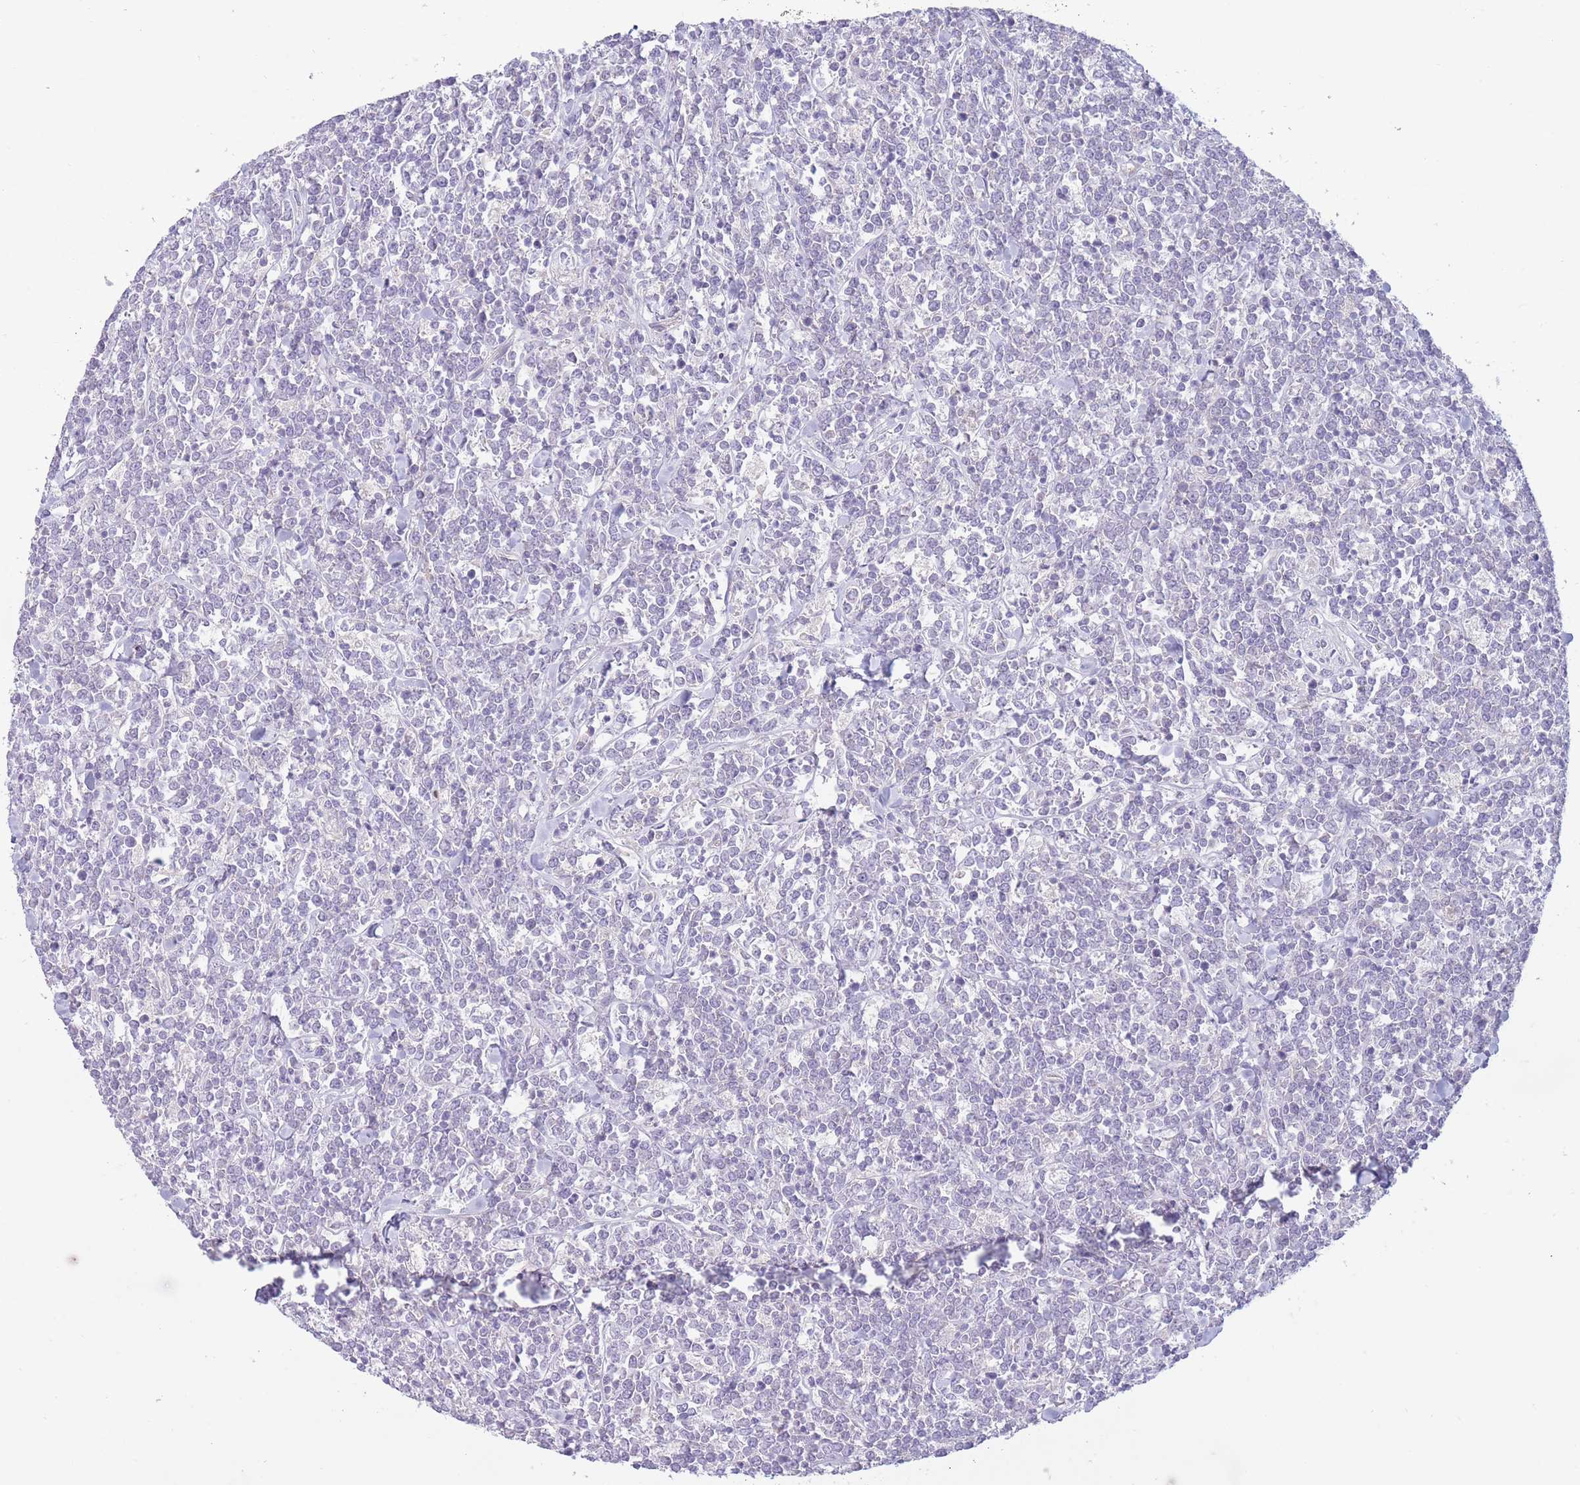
{"staining": {"intensity": "negative", "quantity": "none", "location": "none"}, "tissue": "lymphoma", "cell_type": "Tumor cells", "image_type": "cancer", "snomed": [{"axis": "morphology", "description": "Malignant lymphoma, non-Hodgkin's type, High grade"}, {"axis": "topography", "description": "Small intestine"}], "caption": "High magnification brightfield microscopy of high-grade malignant lymphoma, non-Hodgkin's type stained with DAB (brown) and counterstained with hematoxylin (blue): tumor cells show no significant staining. (DAB (3,3'-diaminobenzidine) immunohistochemistry visualized using brightfield microscopy, high magnification).", "gene": "PNPLA5", "patient": {"sex": "male", "age": 8}}